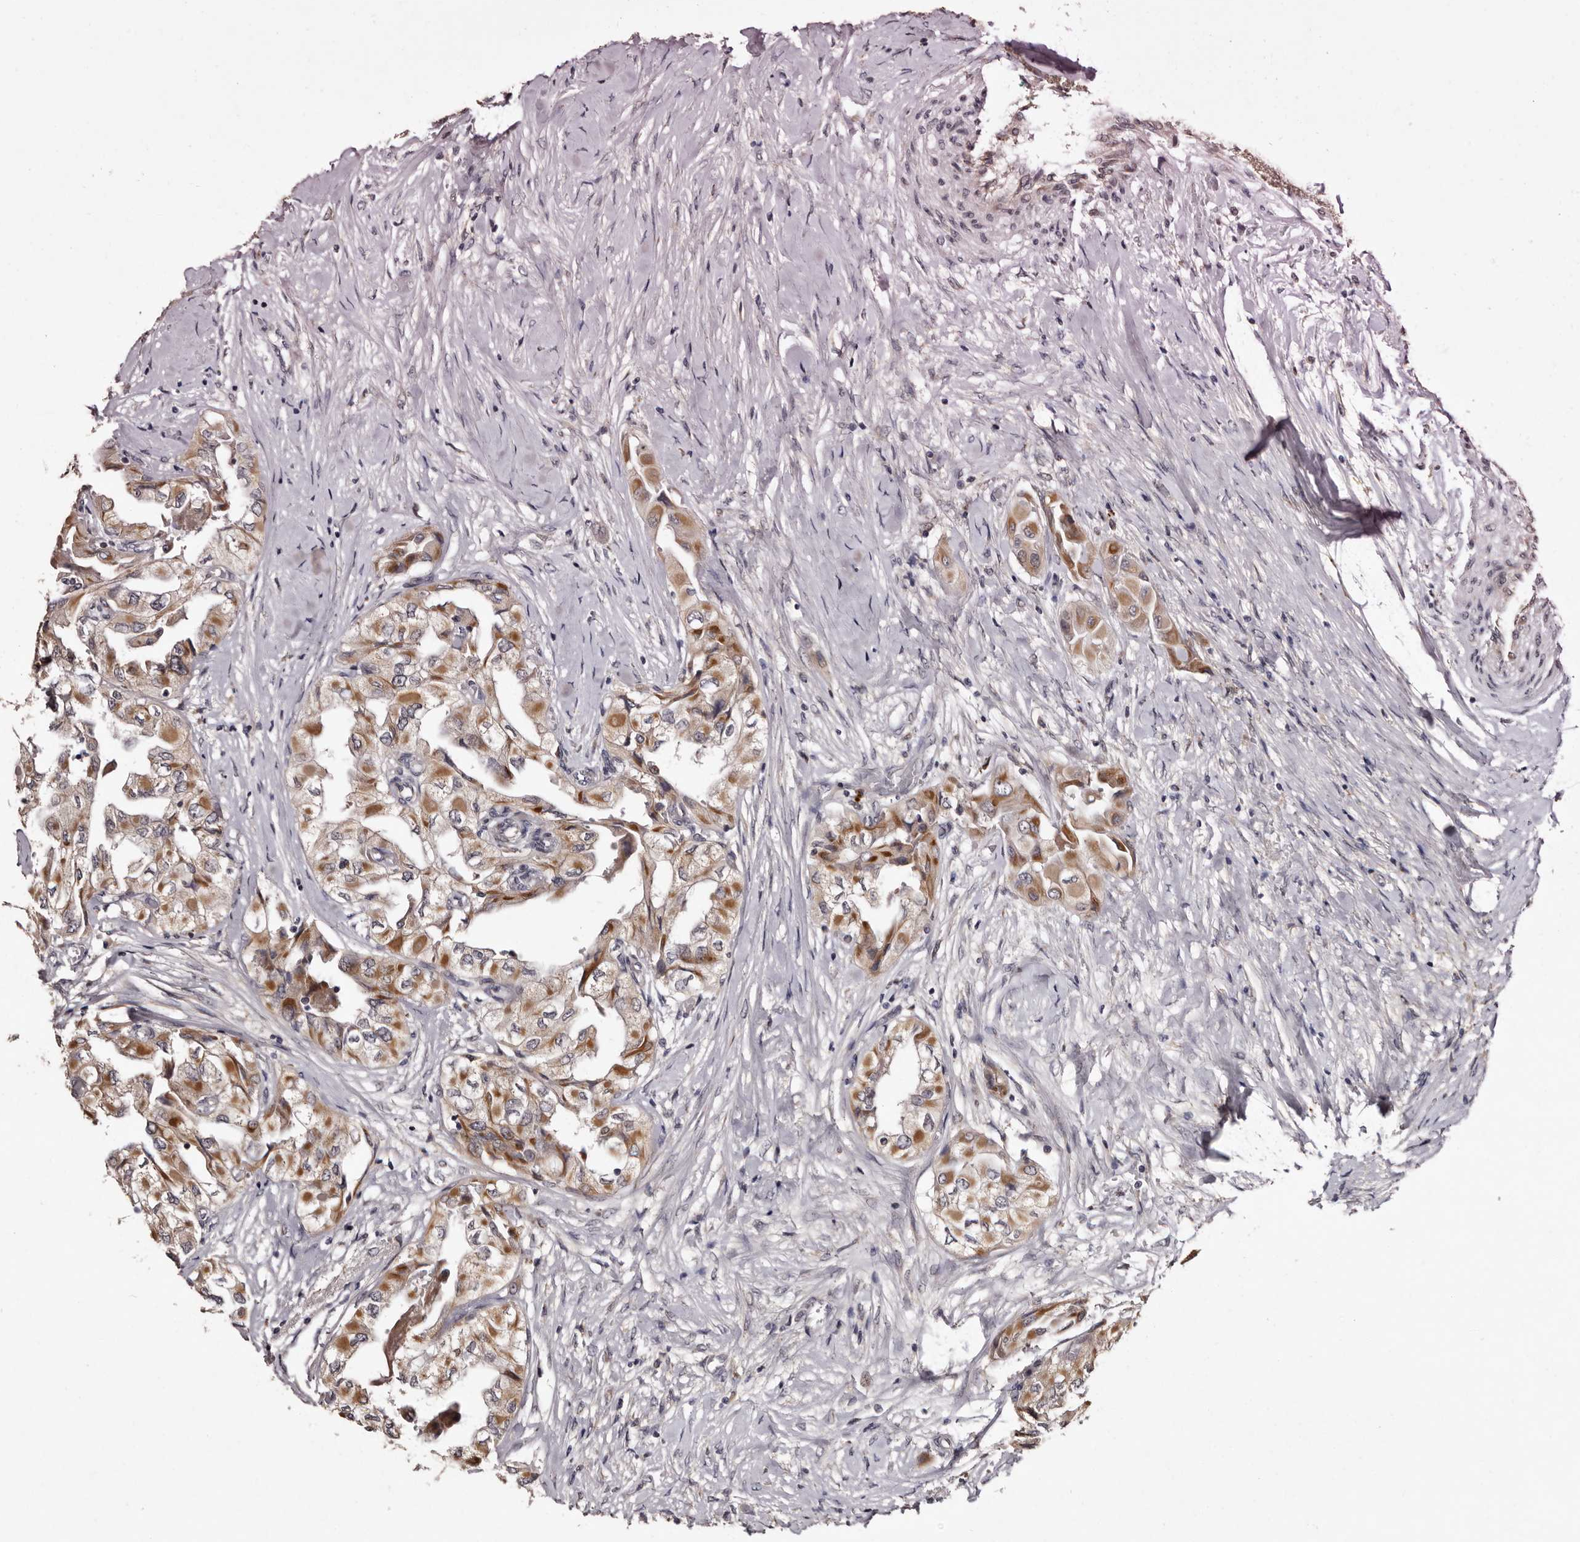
{"staining": {"intensity": "moderate", "quantity": ">75%", "location": "cytoplasmic/membranous"}, "tissue": "thyroid cancer", "cell_type": "Tumor cells", "image_type": "cancer", "snomed": [{"axis": "morphology", "description": "Papillary adenocarcinoma, NOS"}, {"axis": "topography", "description": "Thyroid gland"}], "caption": "IHC of human thyroid cancer (papillary adenocarcinoma) shows medium levels of moderate cytoplasmic/membranous staining in approximately >75% of tumor cells.", "gene": "FAM91A1", "patient": {"sex": "female", "age": 59}}